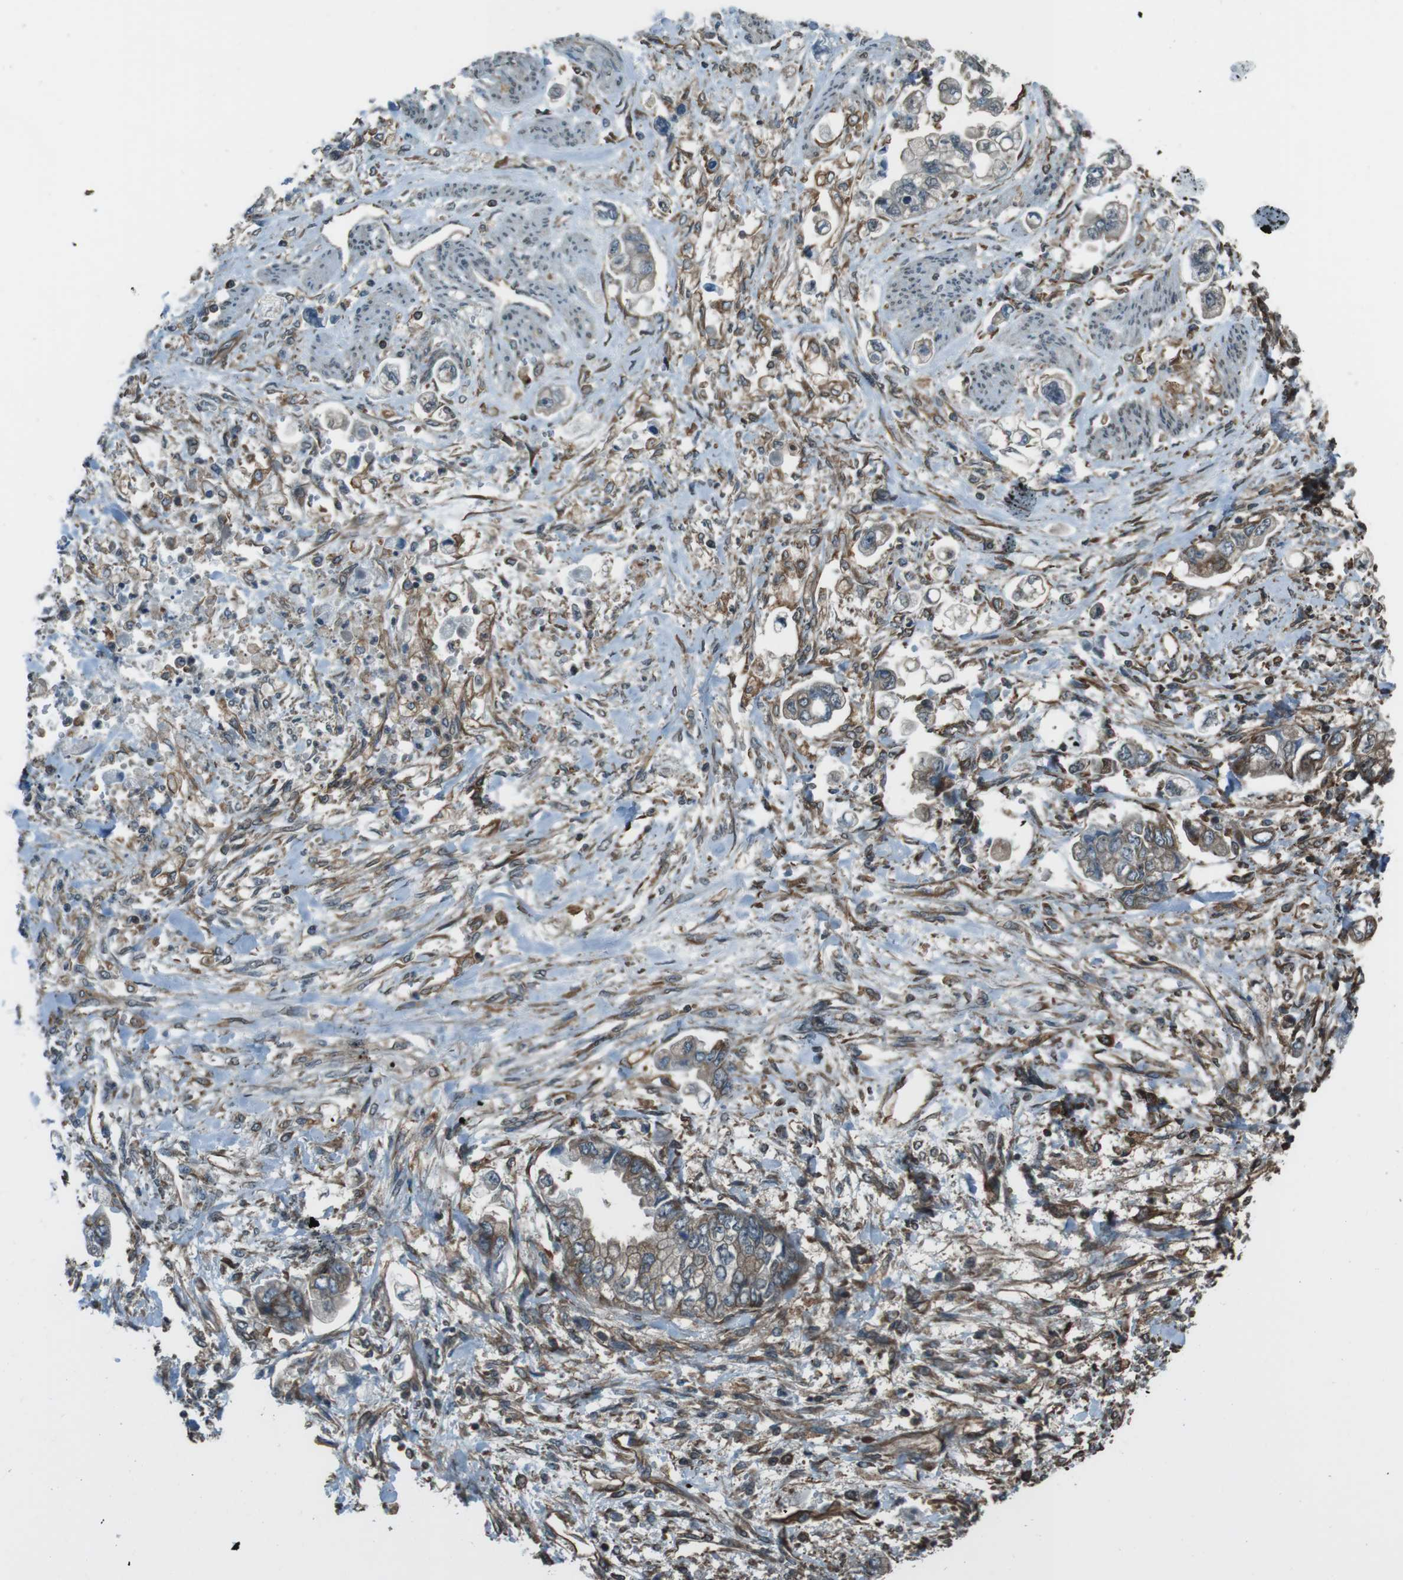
{"staining": {"intensity": "moderate", "quantity": "<25%", "location": "cytoplasmic/membranous"}, "tissue": "stomach cancer", "cell_type": "Tumor cells", "image_type": "cancer", "snomed": [{"axis": "morphology", "description": "Normal tissue, NOS"}, {"axis": "morphology", "description": "Adenocarcinoma, NOS"}, {"axis": "topography", "description": "Stomach"}], "caption": "Immunohistochemistry (IHC) photomicrograph of neoplastic tissue: human stomach adenocarcinoma stained using immunohistochemistry exhibits low levels of moderate protein expression localized specifically in the cytoplasmic/membranous of tumor cells, appearing as a cytoplasmic/membranous brown color.", "gene": "PA2G4", "patient": {"sex": "male", "age": 62}}